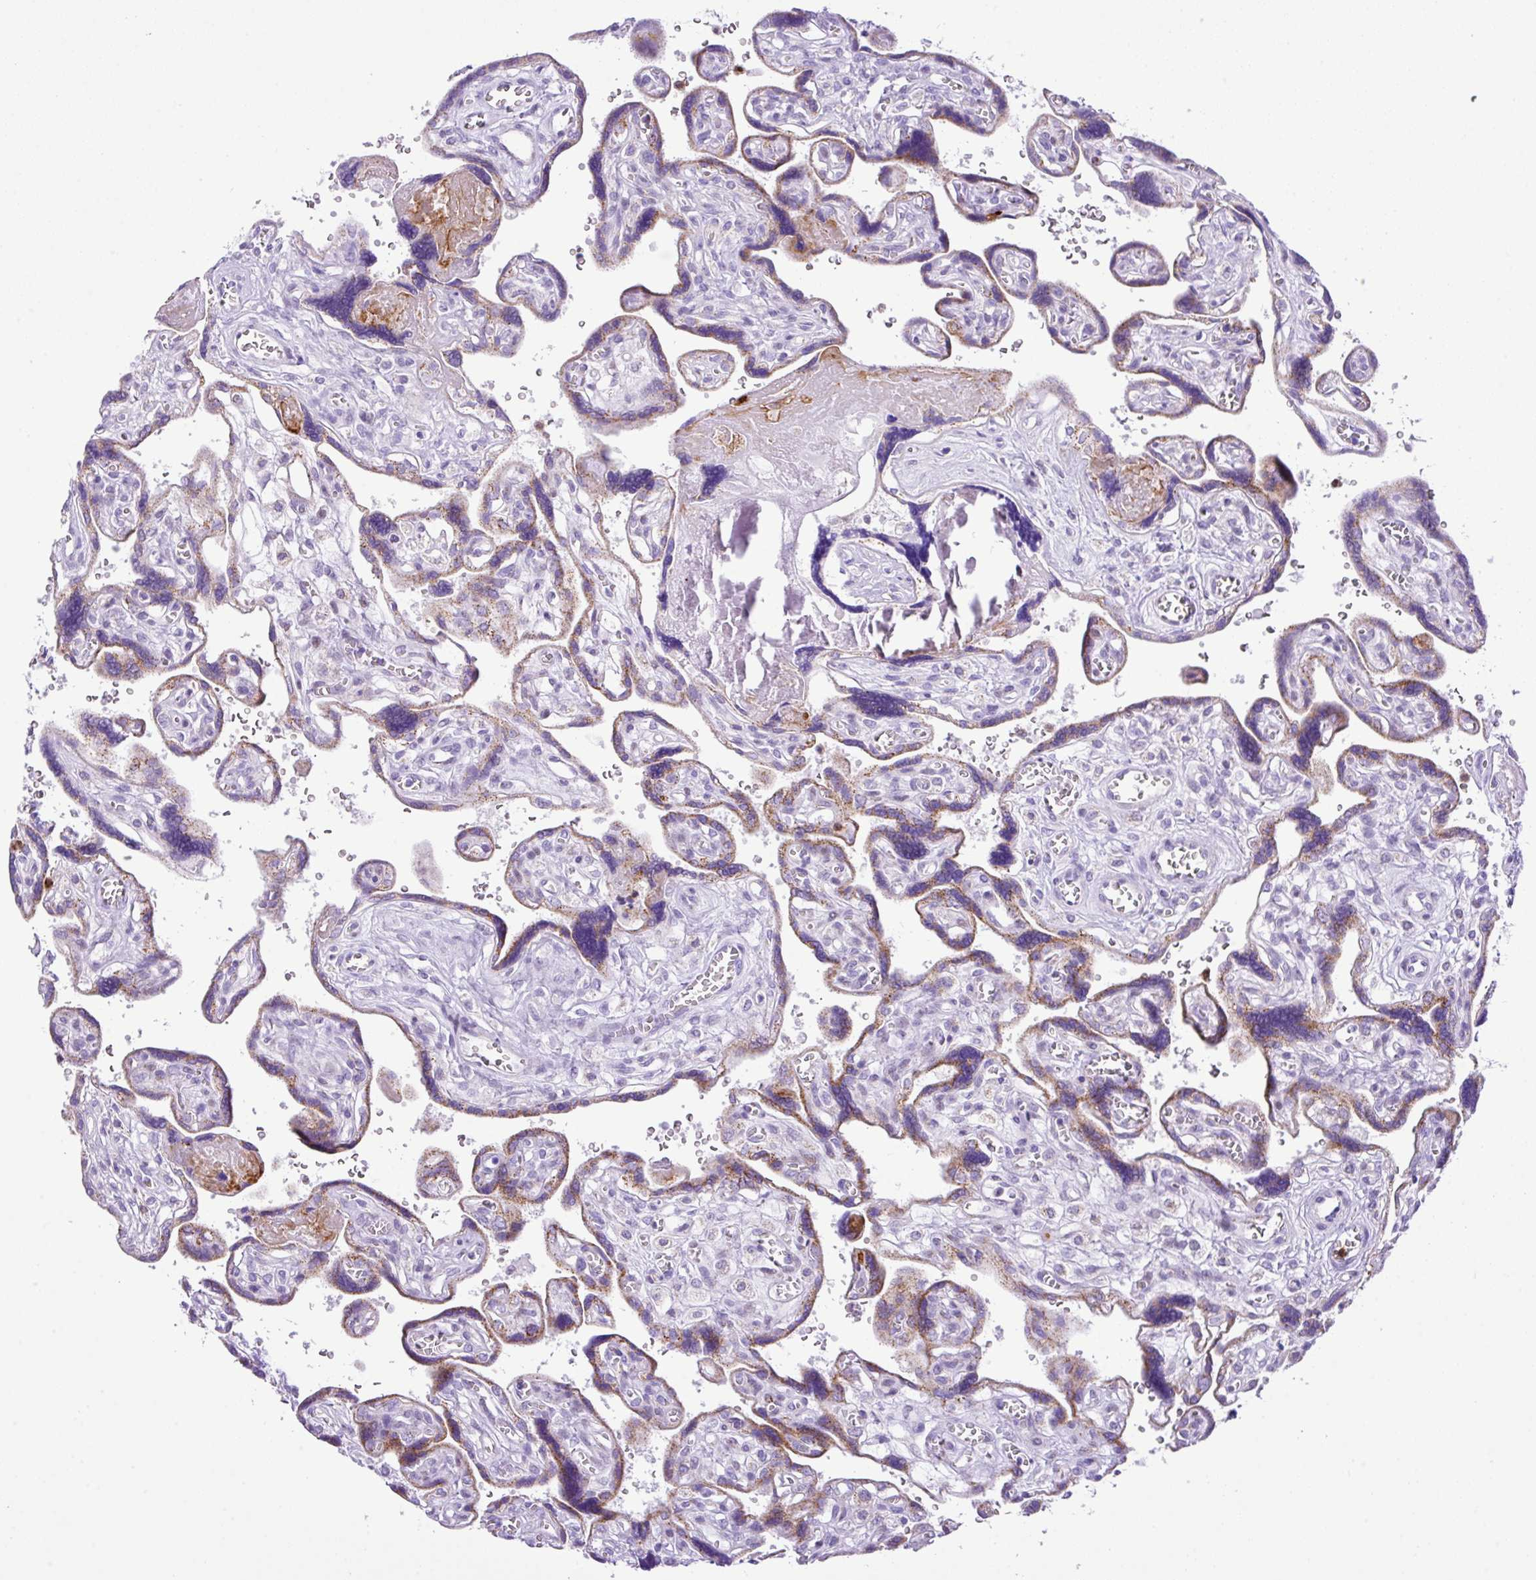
{"staining": {"intensity": "negative", "quantity": "none", "location": "none"}, "tissue": "placenta", "cell_type": "Decidual cells", "image_type": "normal", "snomed": [{"axis": "morphology", "description": "Normal tissue, NOS"}, {"axis": "topography", "description": "Placenta"}], "caption": "A micrograph of placenta stained for a protein displays no brown staining in decidual cells. Brightfield microscopy of IHC stained with DAB (brown) and hematoxylin (blue), captured at high magnification.", "gene": "RCAN2", "patient": {"sex": "female", "age": 39}}